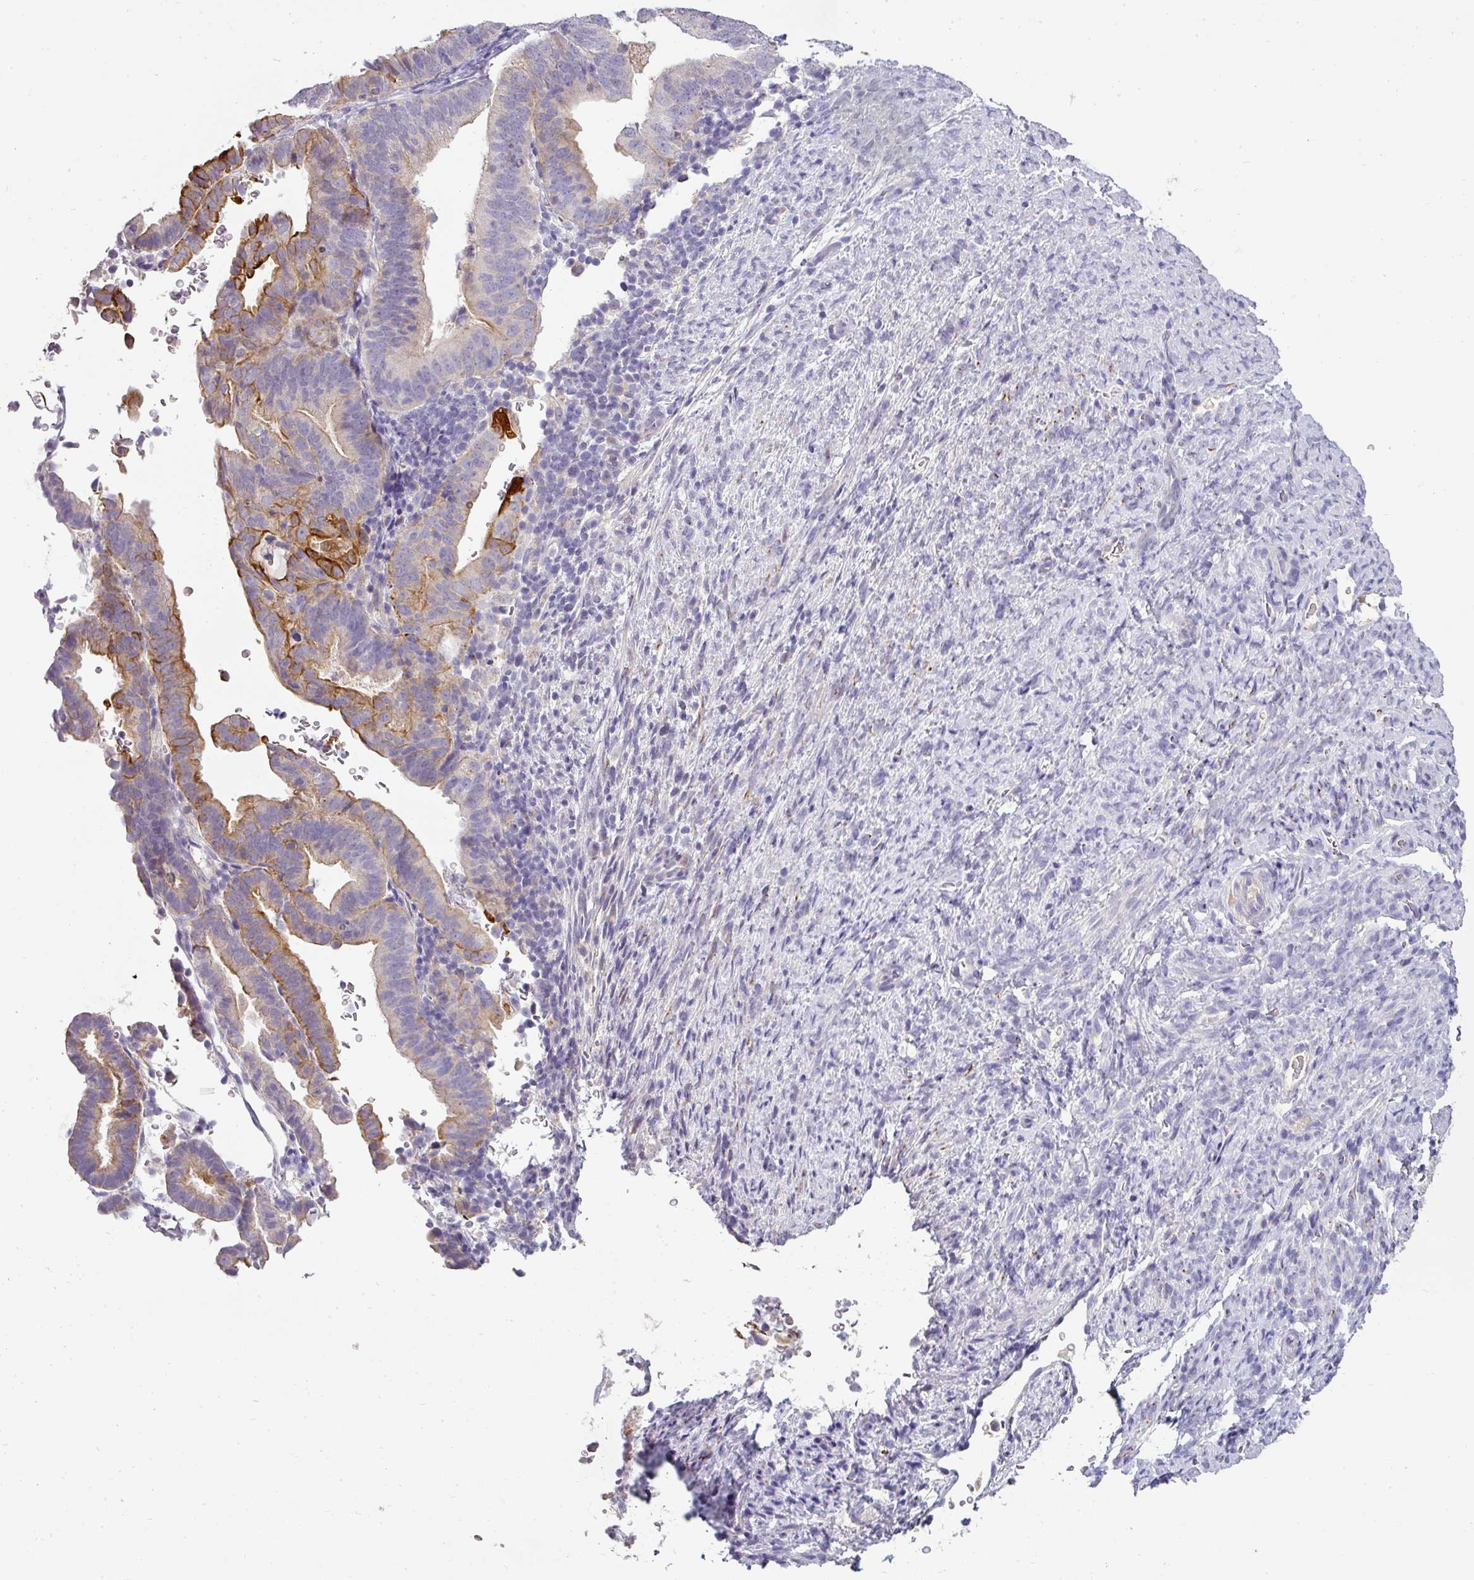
{"staining": {"intensity": "strong", "quantity": "<25%", "location": "cytoplasmic/membranous"}, "tissue": "endometrial cancer", "cell_type": "Tumor cells", "image_type": "cancer", "snomed": [{"axis": "morphology", "description": "Adenocarcinoma, NOS"}, {"axis": "topography", "description": "Endometrium"}], "caption": "The image displays staining of endometrial cancer (adenocarcinoma), revealing strong cytoplasmic/membranous protein expression (brown color) within tumor cells.", "gene": "ASXL3", "patient": {"sex": "female", "age": 70}}